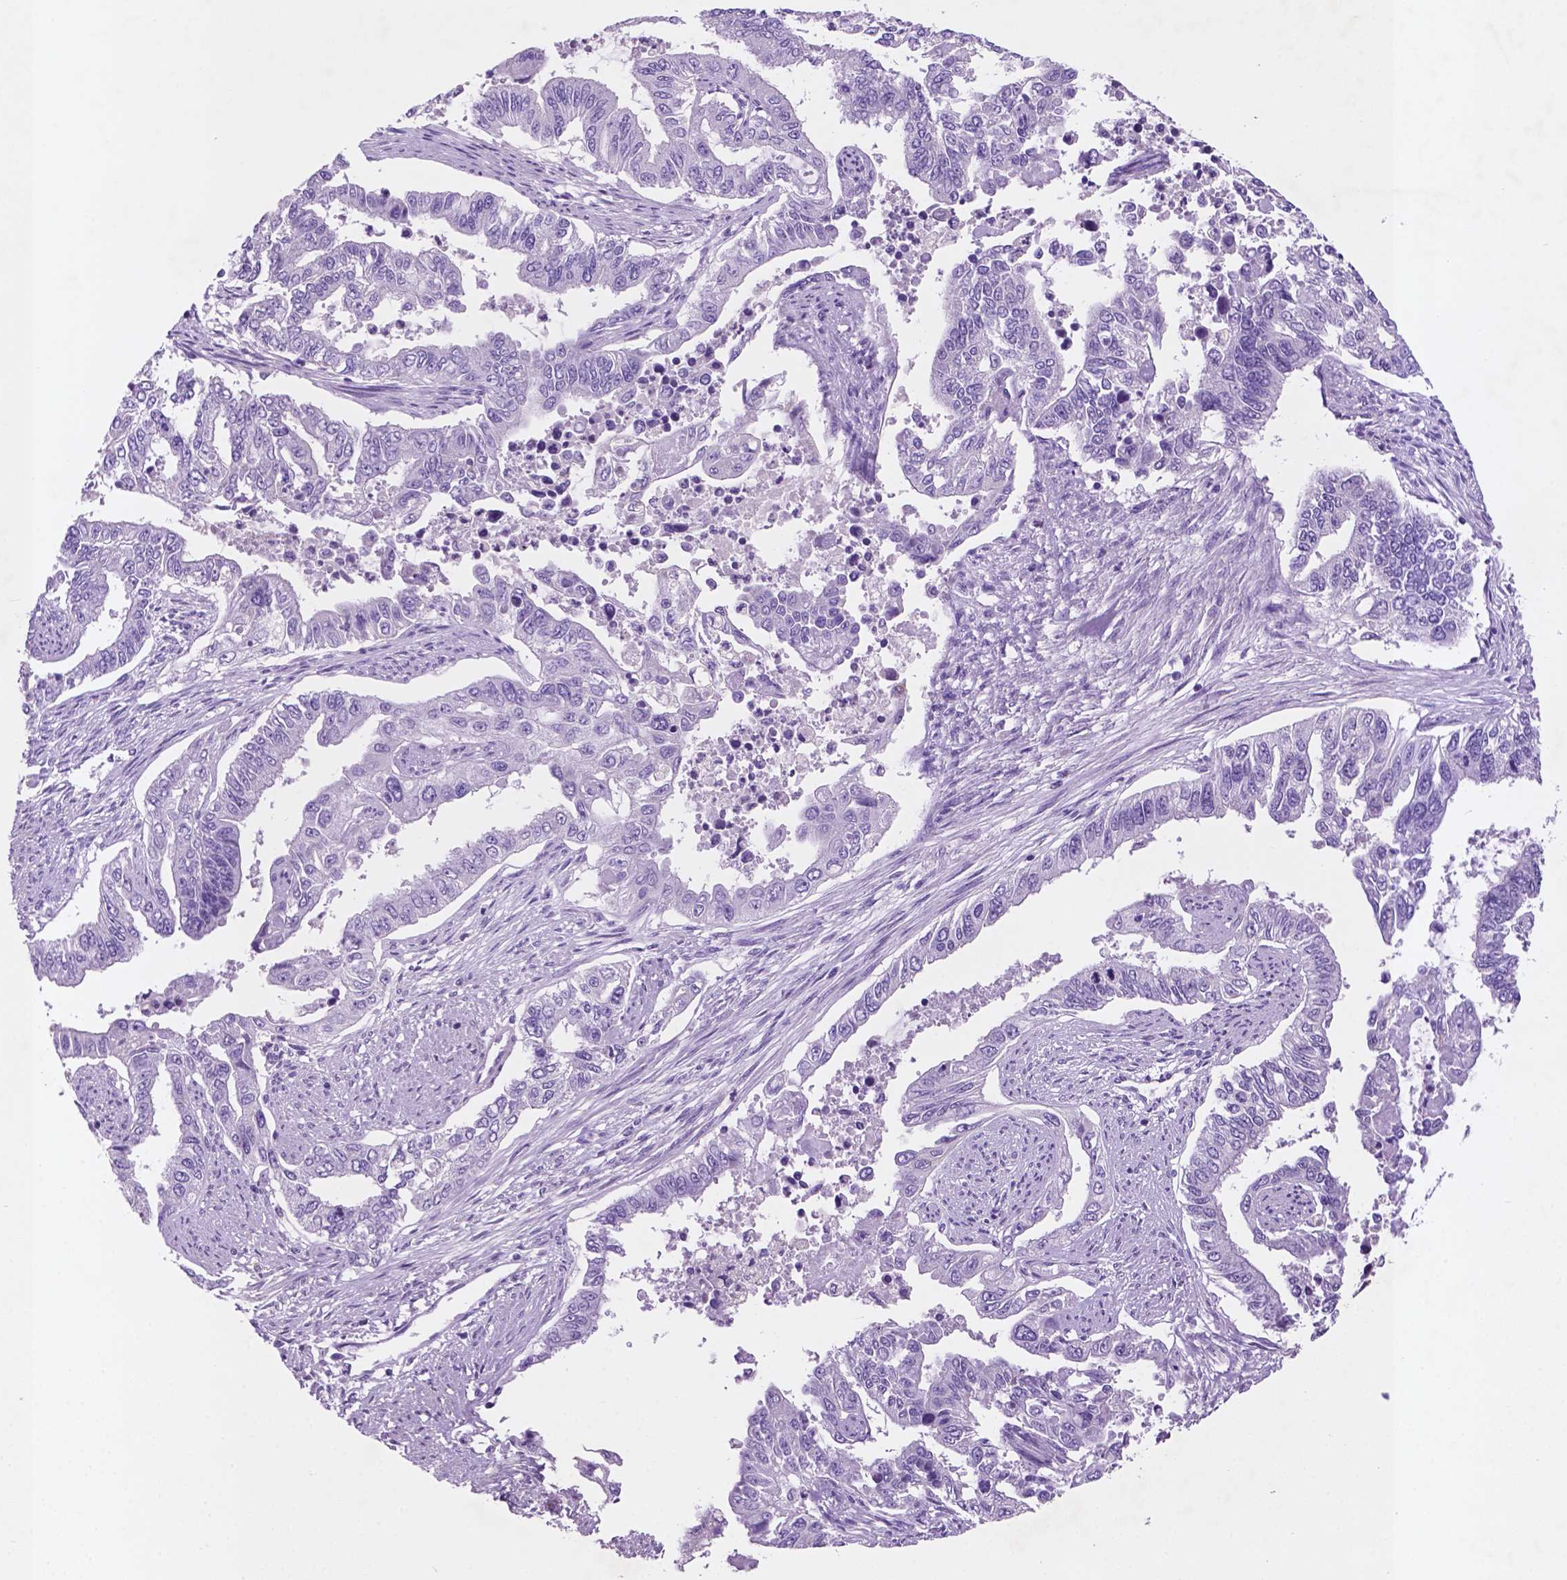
{"staining": {"intensity": "negative", "quantity": "none", "location": "none"}, "tissue": "endometrial cancer", "cell_type": "Tumor cells", "image_type": "cancer", "snomed": [{"axis": "morphology", "description": "Adenocarcinoma, NOS"}, {"axis": "topography", "description": "Uterus"}], "caption": "DAB (3,3'-diaminobenzidine) immunohistochemical staining of adenocarcinoma (endometrial) exhibits no significant positivity in tumor cells.", "gene": "POU4F1", "patient": {"sex": "female", "age": 59}}